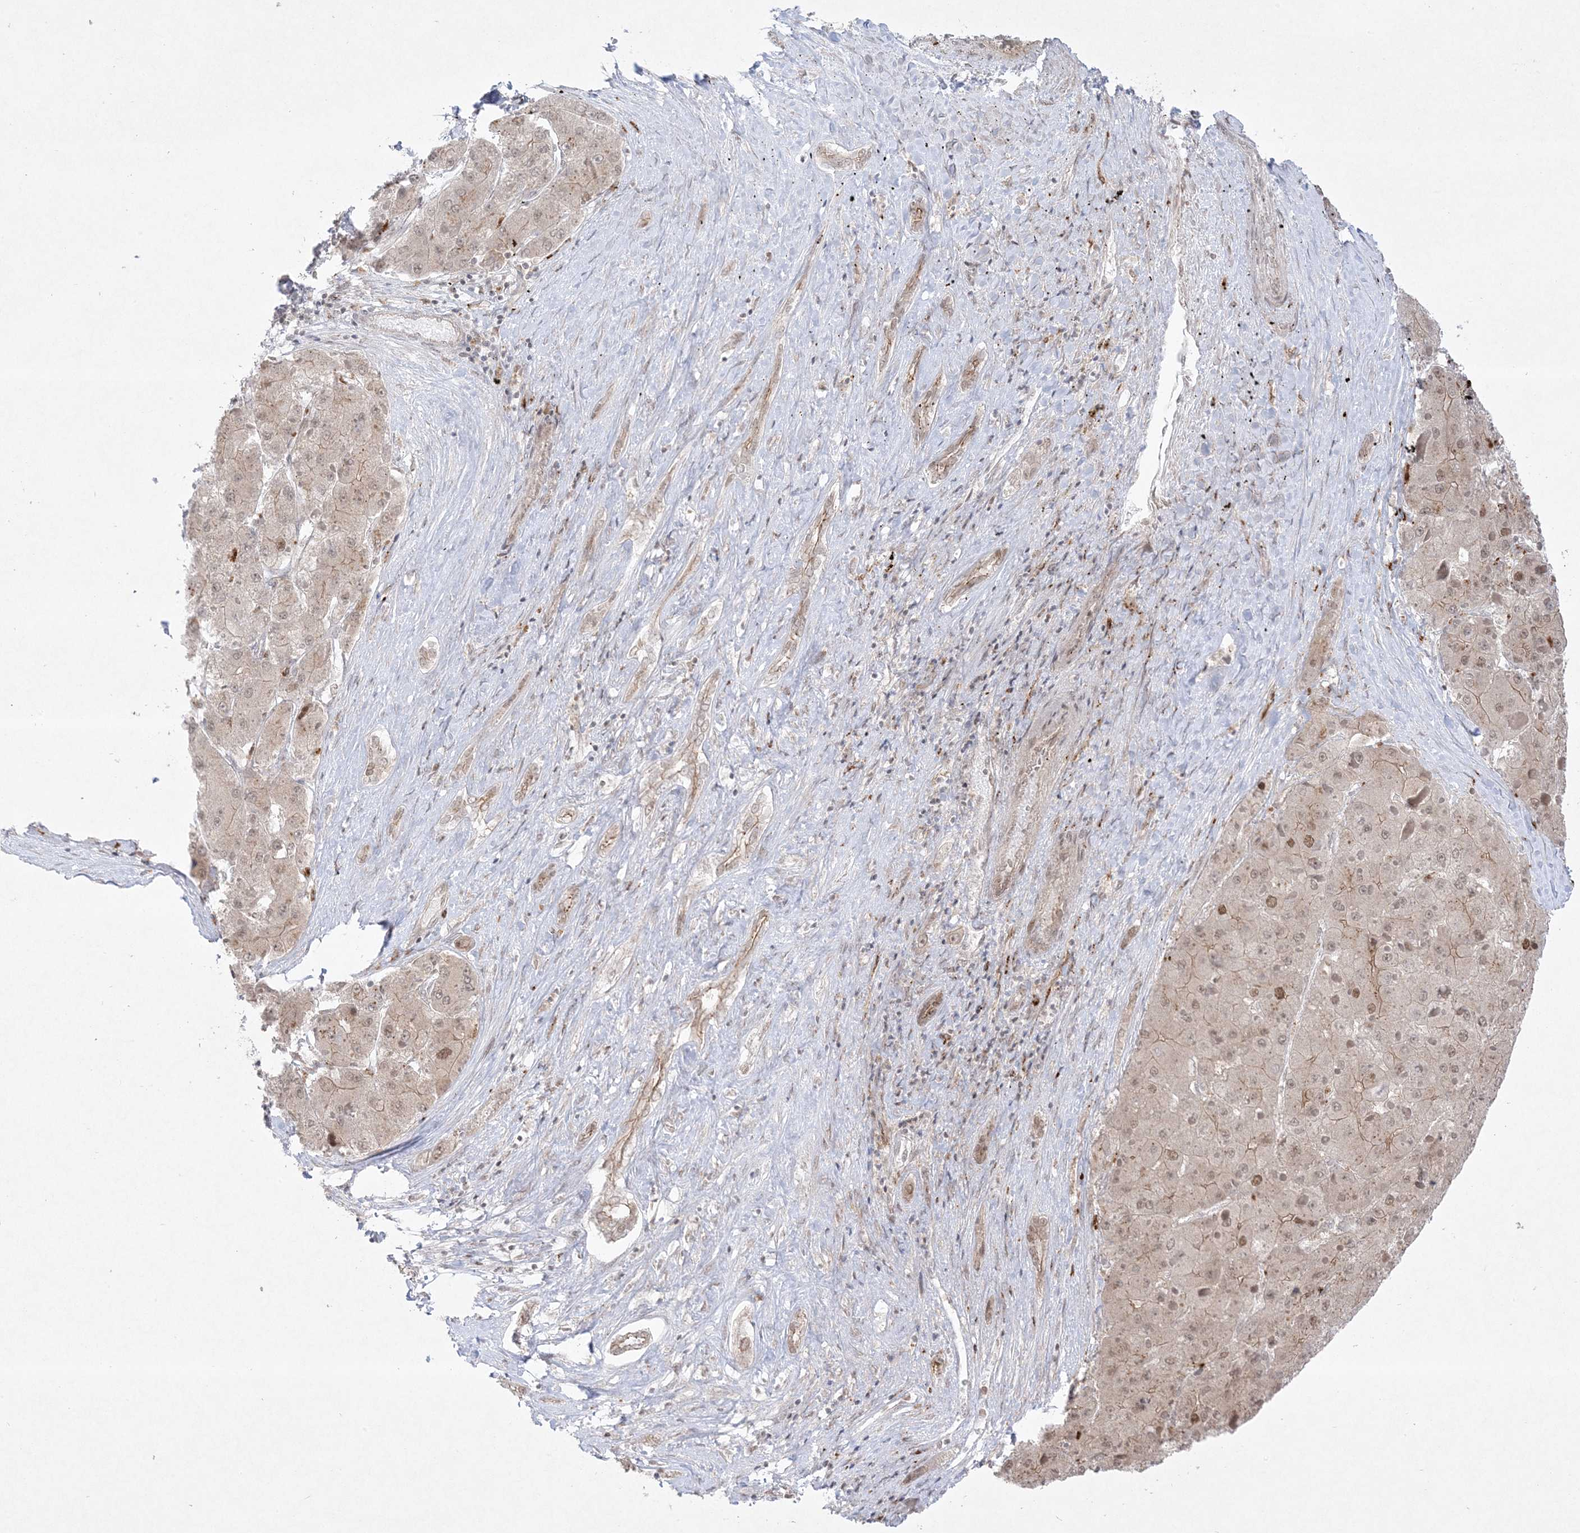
{"staining": {"intensity": "weak", "quantity": ">75%", "location": "cytoplasmic/membranous,nuclear"}, "tissue": "liver cancer", "cell_type": "Tumor cells", "image_type": "cancer", "snomed": [{"axis": "morphology", "description": "Carcinoma, Hepatocellular, NOS"}, {"axis": "topography", "description": "Liver"}], "caption": "About >75% of tumor cells in liver hepatocellular carcinoma demonstrate weak cytoplasmic/membranous and nuclear protein positivity as visualized by brown immunohistochemical staining.", "gene": "PTK6", "patient": {"sex": "female", "age": 73}}